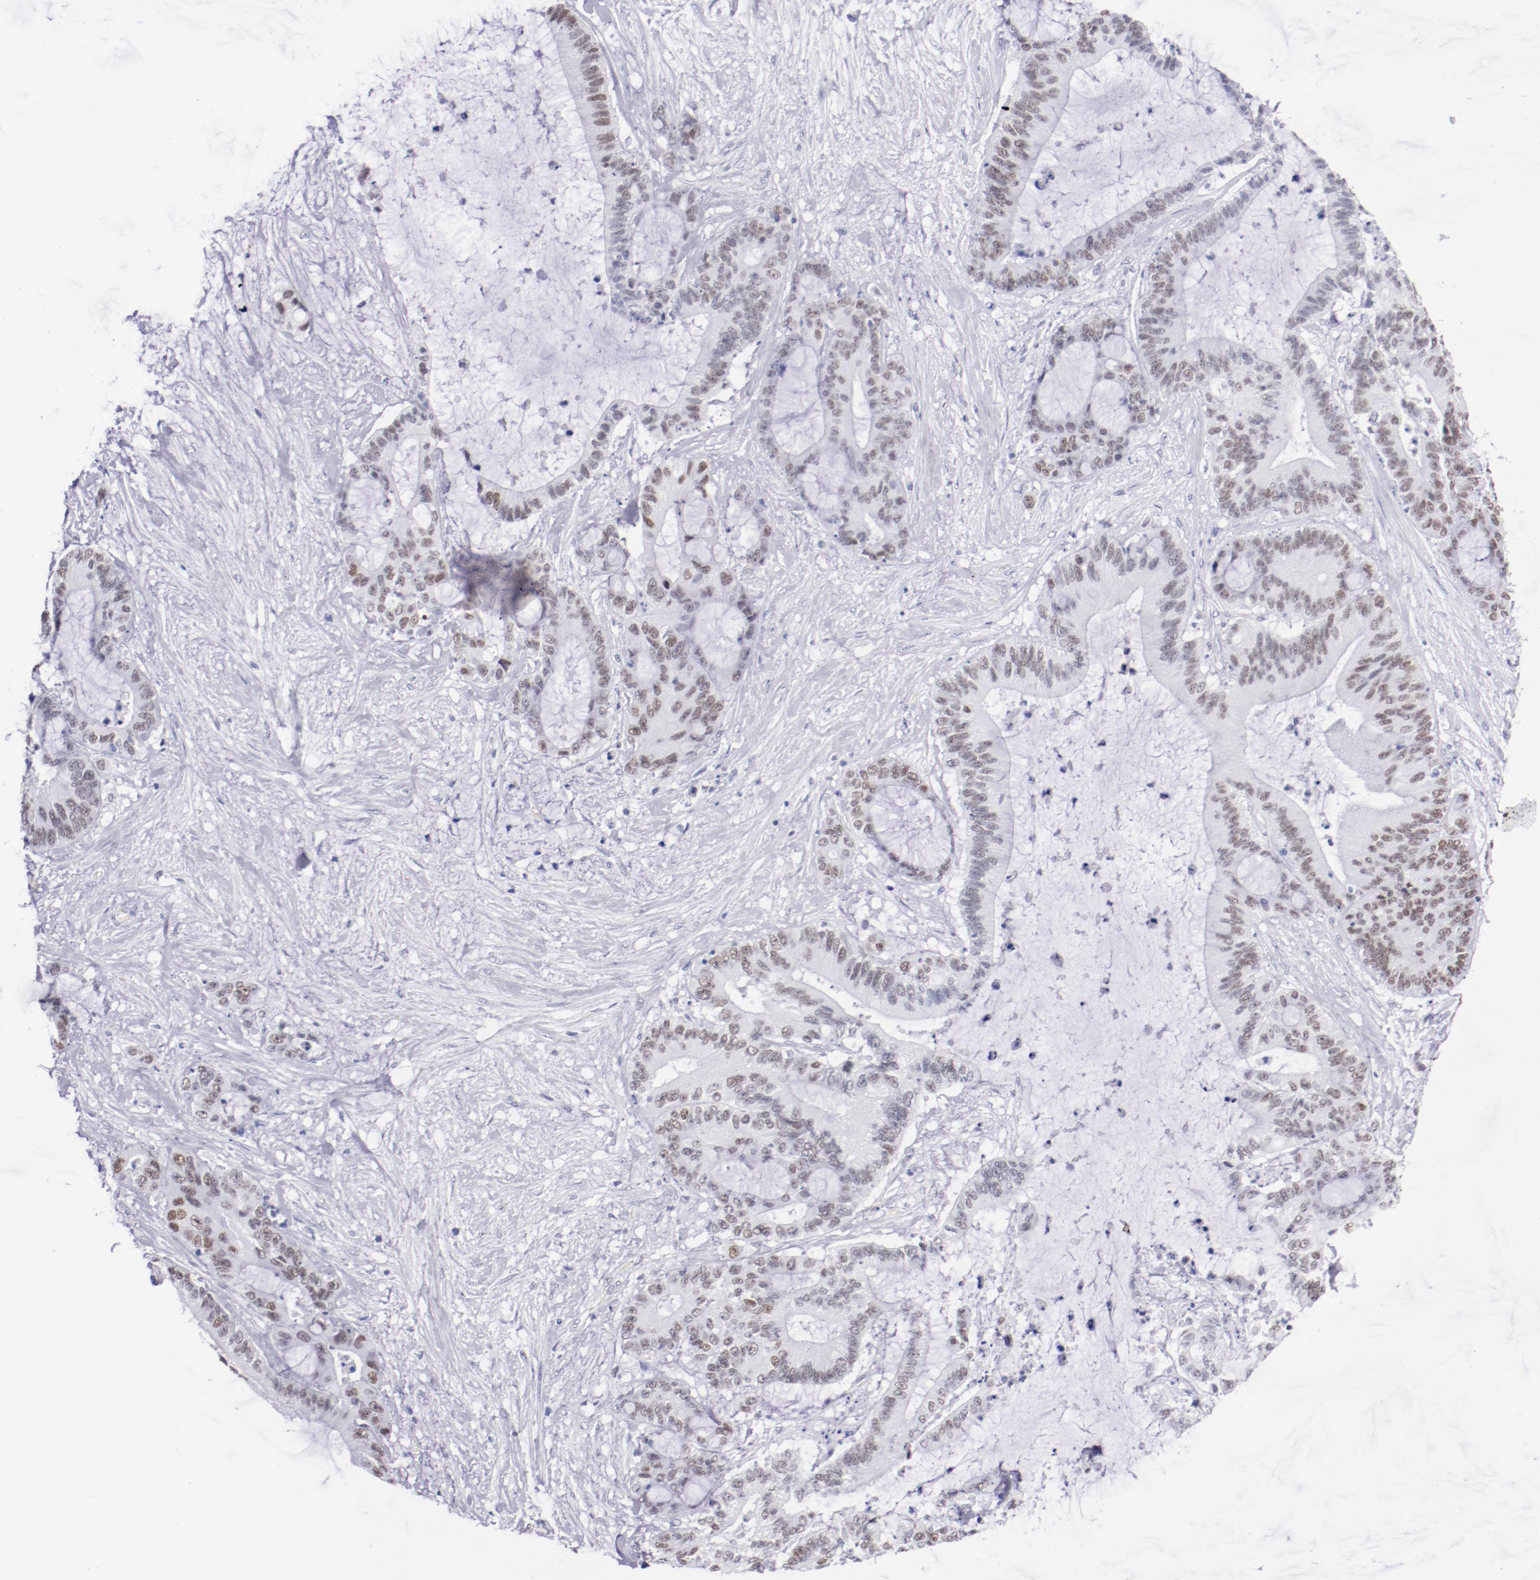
{"staining": {"intensity": "weak", "quantity": "25%-75%", "location": "nuclear"}, "tissue": "liver cancer", "cell_type": "Tumor cells", "image_type": "cancer", "snomed": [{"axis": "morphology", "description": "Cholangiocarcinoma"}, {"axis": "topography", "description": "Liver"}], "caption": "Immunohistochemical staining of liver cancer (cholangiocarcinoma) exhibits weak nuclear protein staining in about 25%-75% of tumor cells. The staining was performed using DAB (3,3'-diaminobenzidine), with brown indicating positive protein expression. Nuclei are stained blue with hematoxylin.", "gene": "HNF1B", "patient": {"sex": "female", "age": 73}}